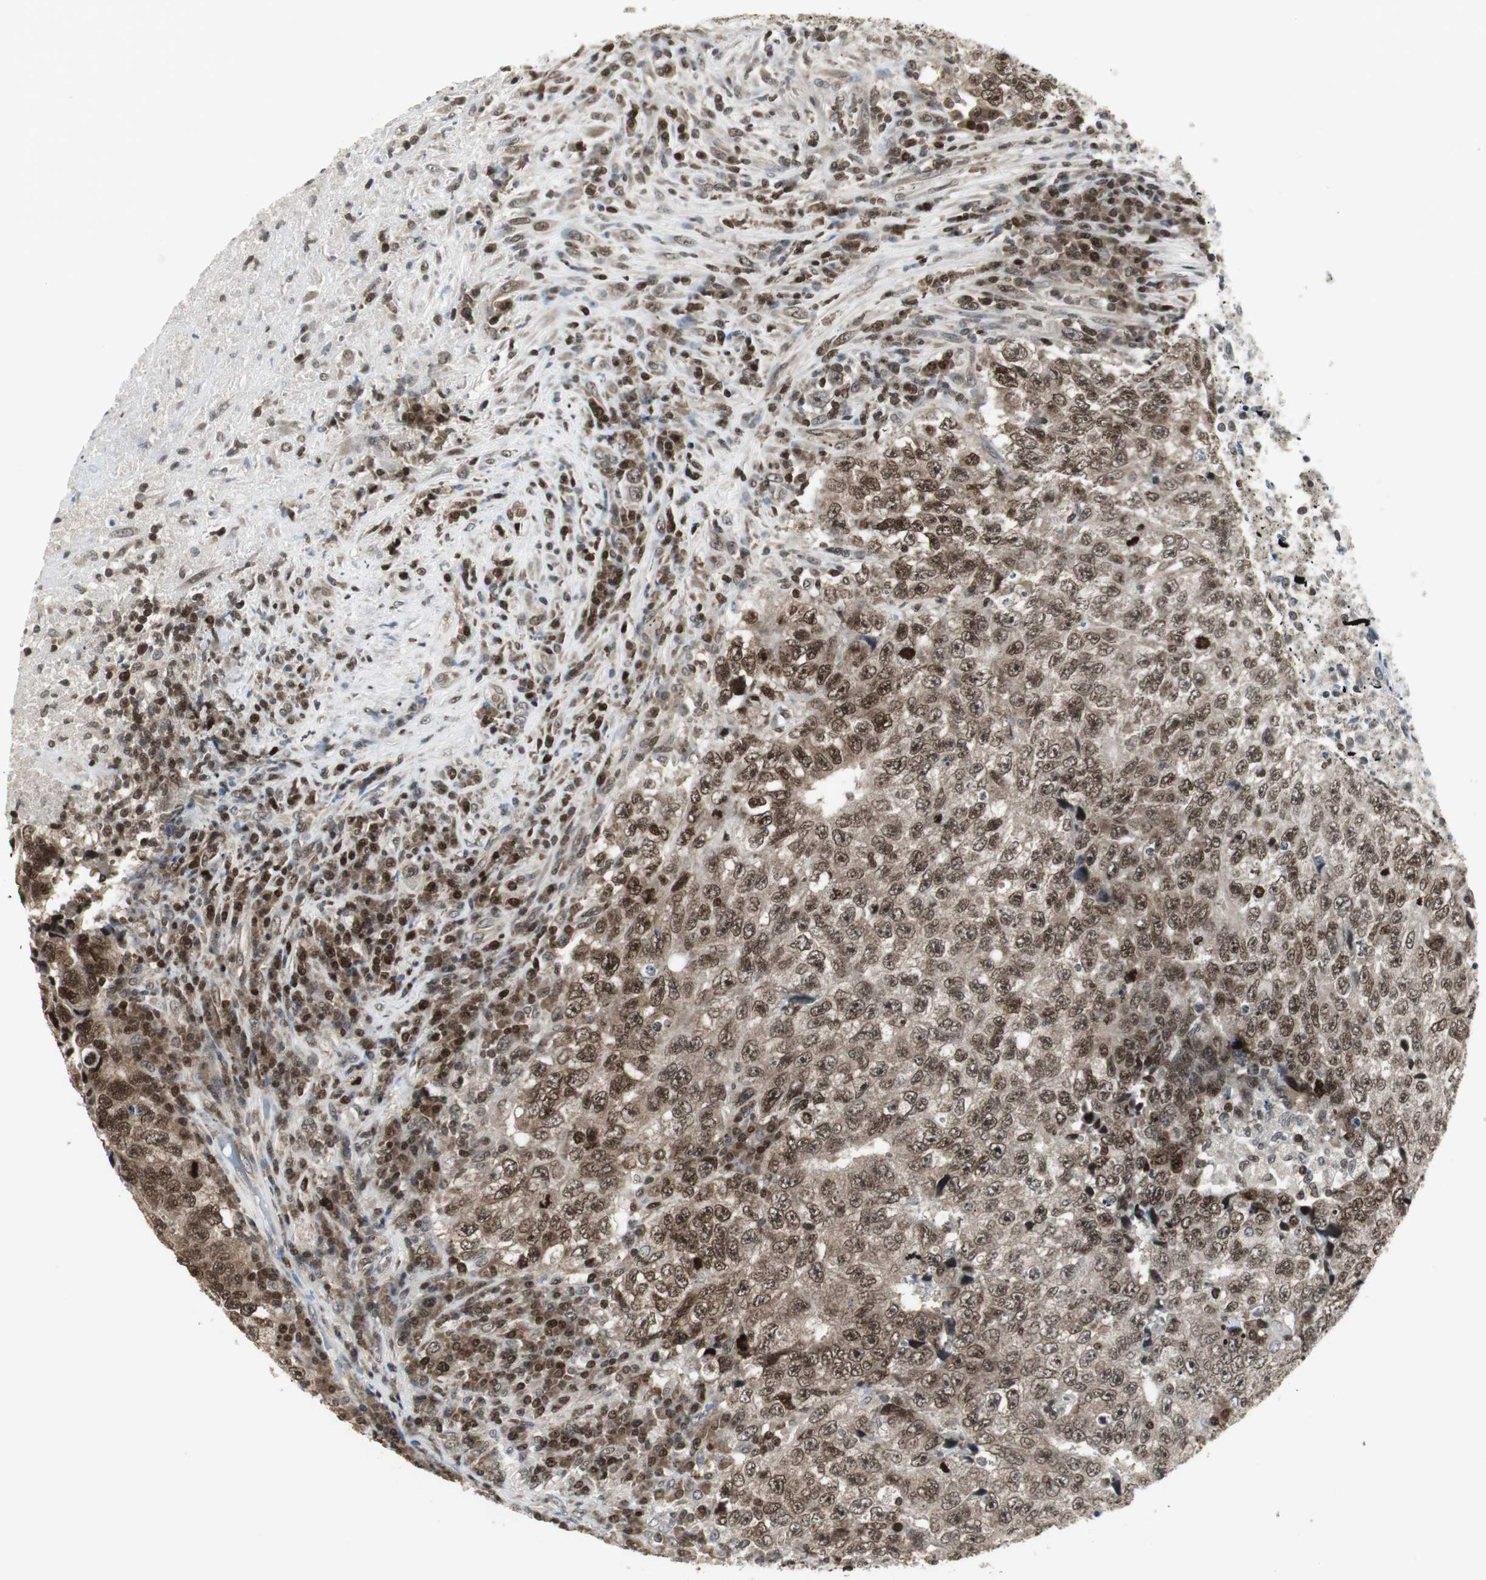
{"staining": {"intensity": "moderate", "quantity": ">75%", "location": "cytoplasmic/membranous,nuclear"}, "tissue": "testis cancer", "cell_type": "Tumor cells", "image_type": "cancer", "snomed": [{"axis": "morphology", "description": "Necrosis, NOS"}, {"axis": "morphology", "description": "Carcinoma, Embryonal, NOS"}, {"axis": "topography", "description": "Testis"}], "caption": "A brown stain highlights moderate cytoplasmic/membranous and nuclear staining of a protein in human embryonal carcinoma (testis) tumor cells.", "gene": "MPG", "patient": {"sex": "male", "age": 19}}